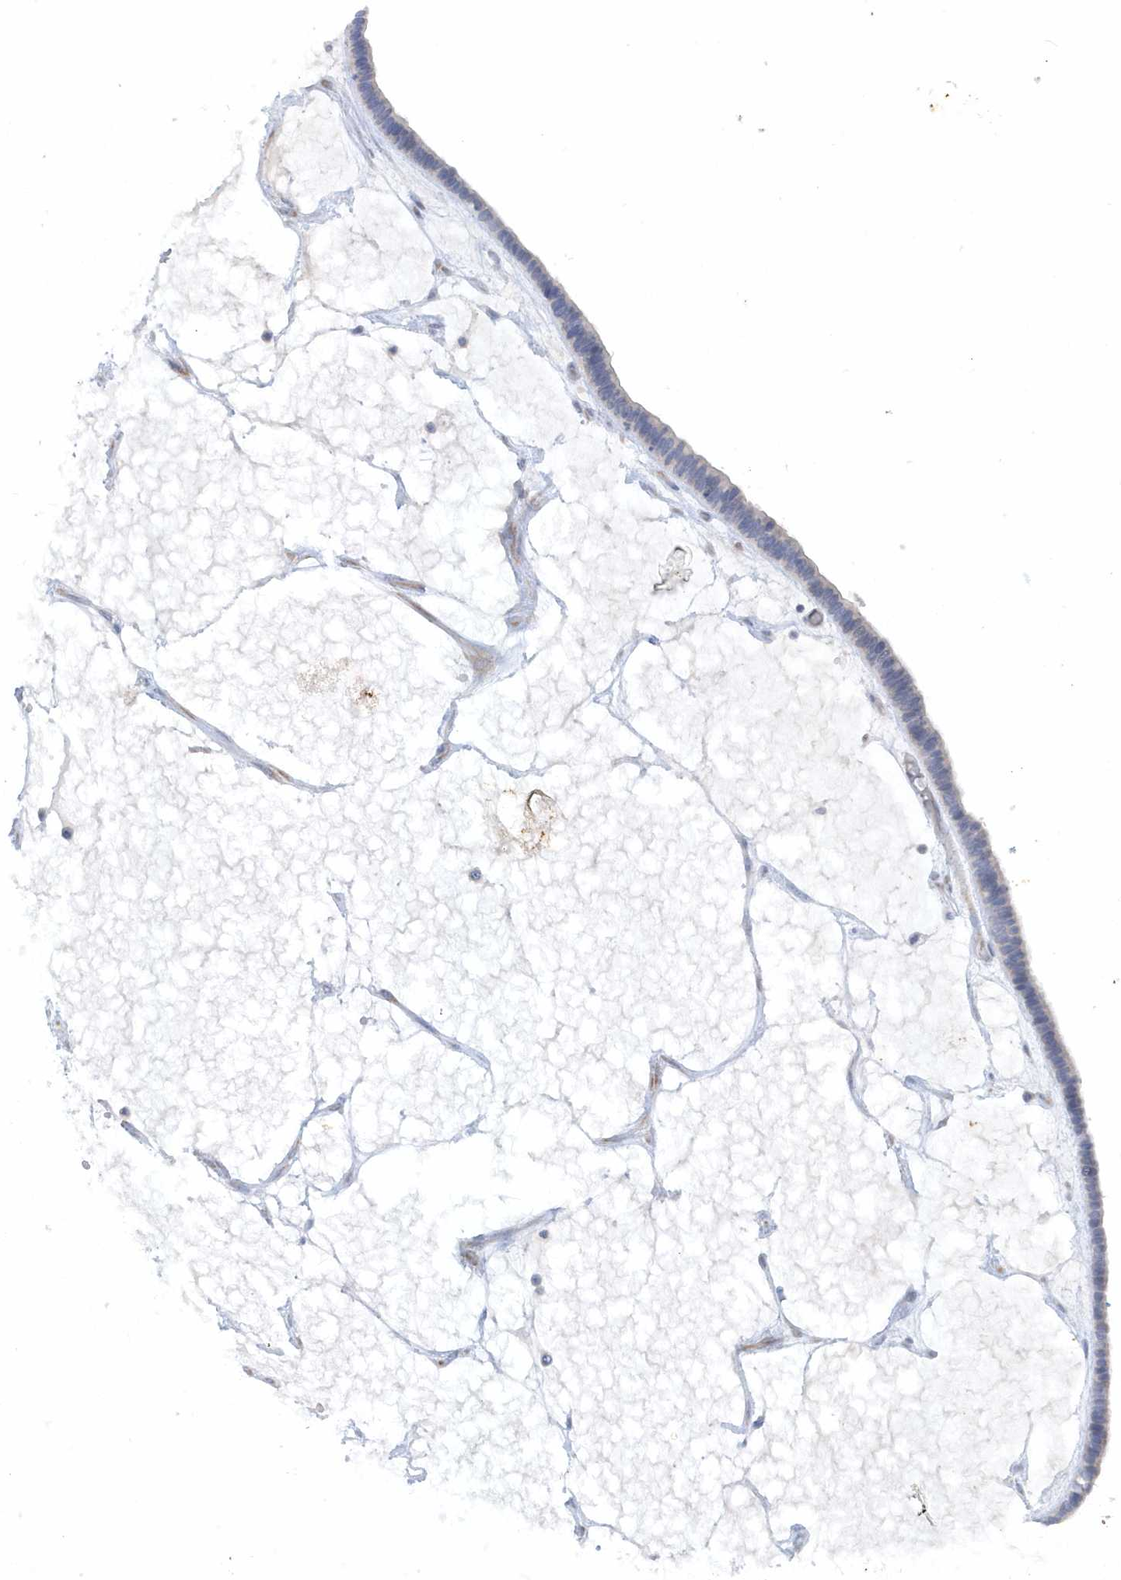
{"staining": {"intensity": "negative", "quantity": "none", "location": "none"}, "tissue": "ovarian cancer", "cell_type": "Tumor cells", "image_type": "cancer", "snomed": [{"axis": "morphology", "description": "Cystadenocarcinoma, serous, NOS"}, {"axis": "topography", "description": "Ovary"}], "caption": "Tumor cells are negative for brown protein staining in ovarian cancer (serous cystadenocarcinoma).", "gene": "DNAH1", "patient": {"sex": "female", "age": 56}}